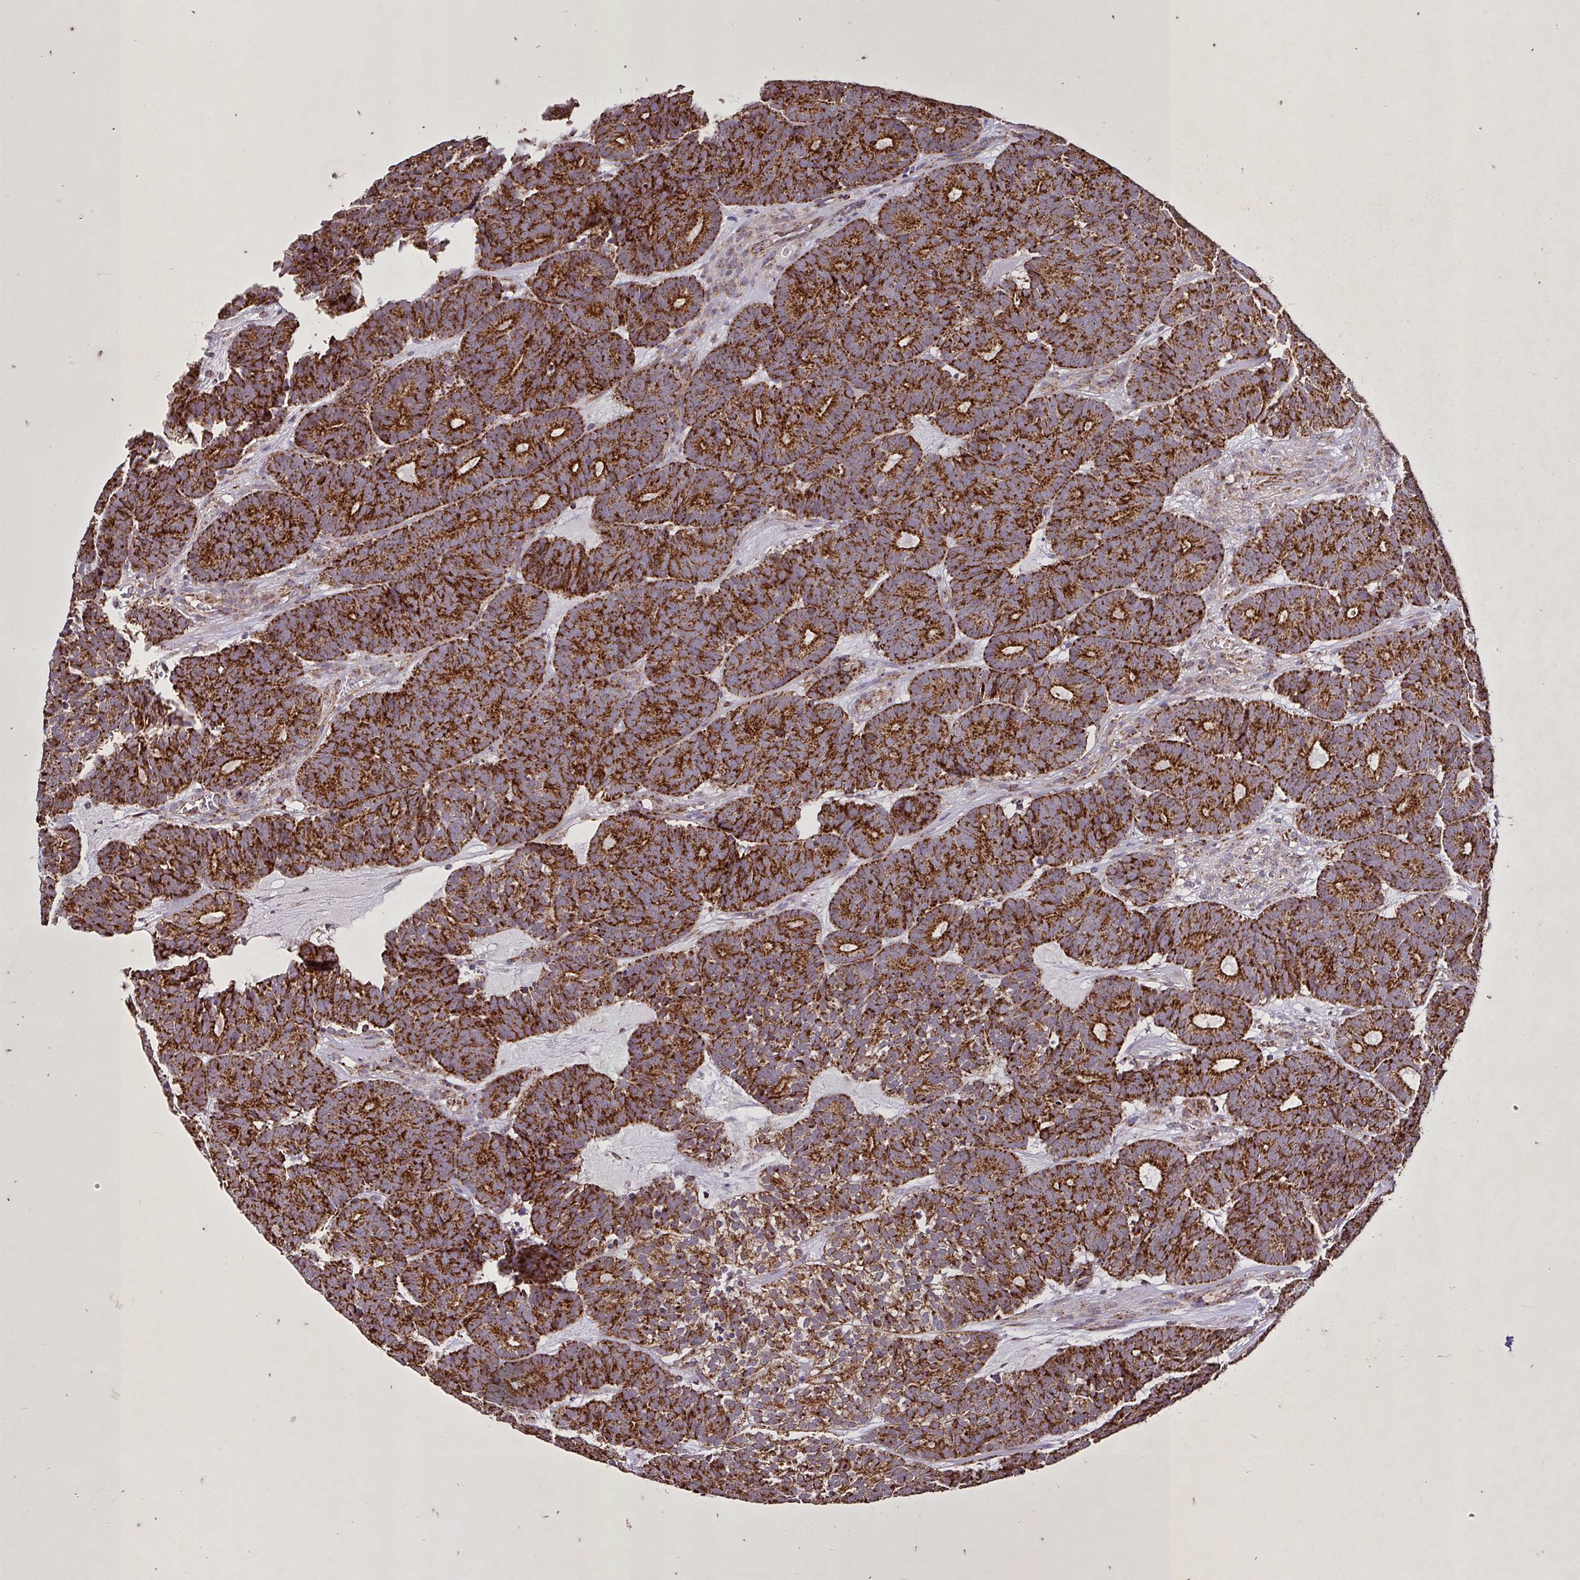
{"staining": {"intensity": "strong", "quantity": ">75%", "location": "cytoplasmic/membranous"}, "tissue": "head and neck cancer", "cell_type": "Tumor cells", "image_type": "cancer", "snomed": [{"axis": "morphology", "description": "Adenocarcinoma, NOS"}, {"axis": "topography", "description": "Head-Neck"}], "caption": "Immunohistochemistry (IHC) (DAB (3,3'-diaminobenzidine)) staining of human head and neck cancer (adenocarcinoma) demonstrates strong cytoplasmic/membranous protein staining in about >75% of tumor cells.", "gene": "AGK", "patient": {"sex": "female", "age": 81}}